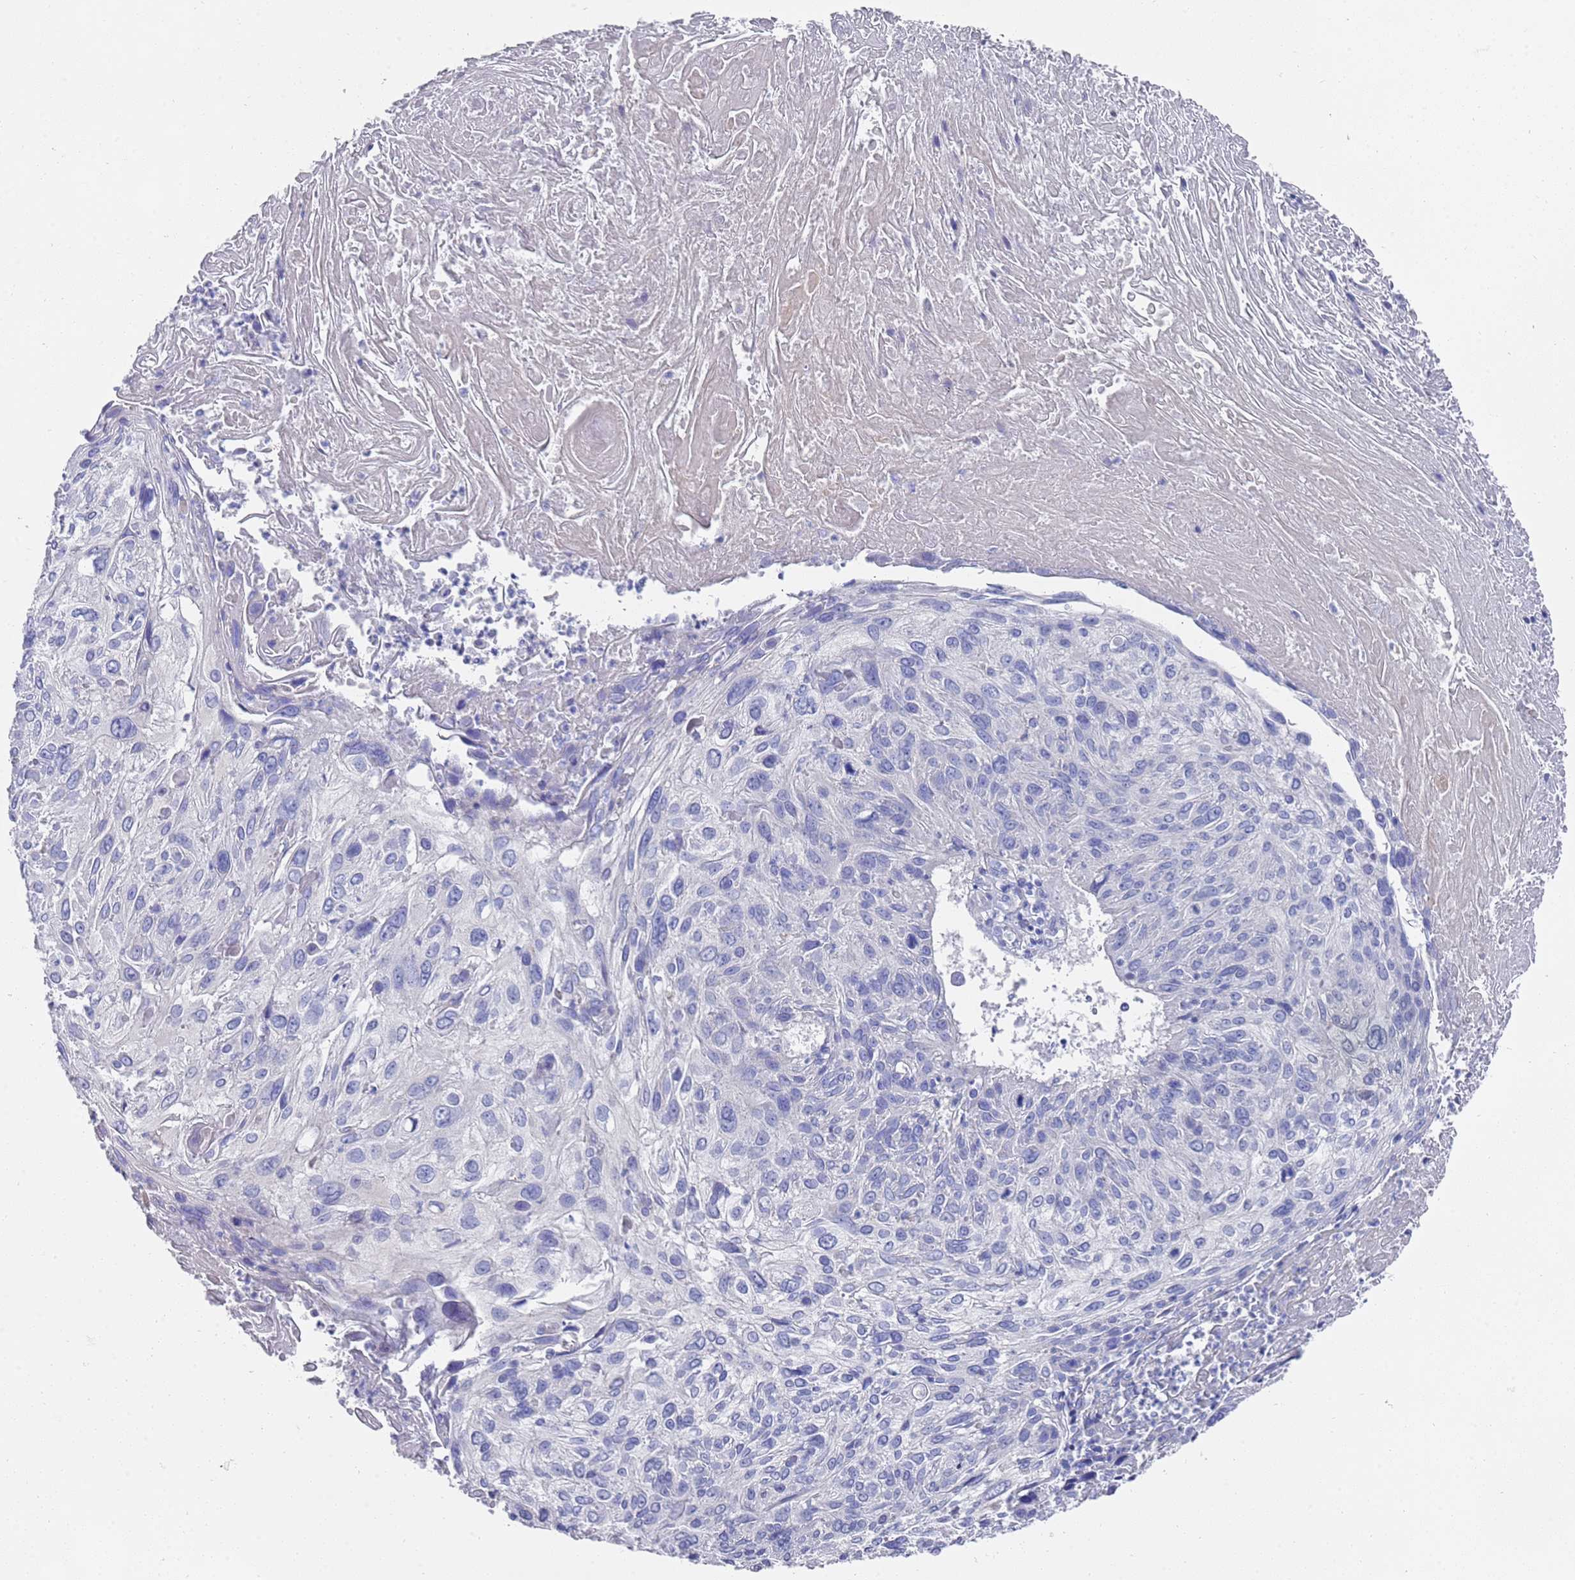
{"staining": {"intensity": "negative", "quantity": "none", "location": "none"}, "tissue": "cervical cancer", "cell_type": "Tumor cells", "image_type": "cancer", "snomed": [{"axis": "morphology", "description": "Squamous cell carcinoma, NOS"}, {"axis": "topography", "description": "Cervix"}], "caption": "This is a image of immunohistochemistry (IHC) staining of cervical squamous cell carcinoma, which shows no staining in tumor cells. (DAB (3,3'-diaminobenzidine) IHC visualized using brightfield microscopy, high magnification).", "gene": "SCAPER", "patient": {"sex": "female", "age": 51}}